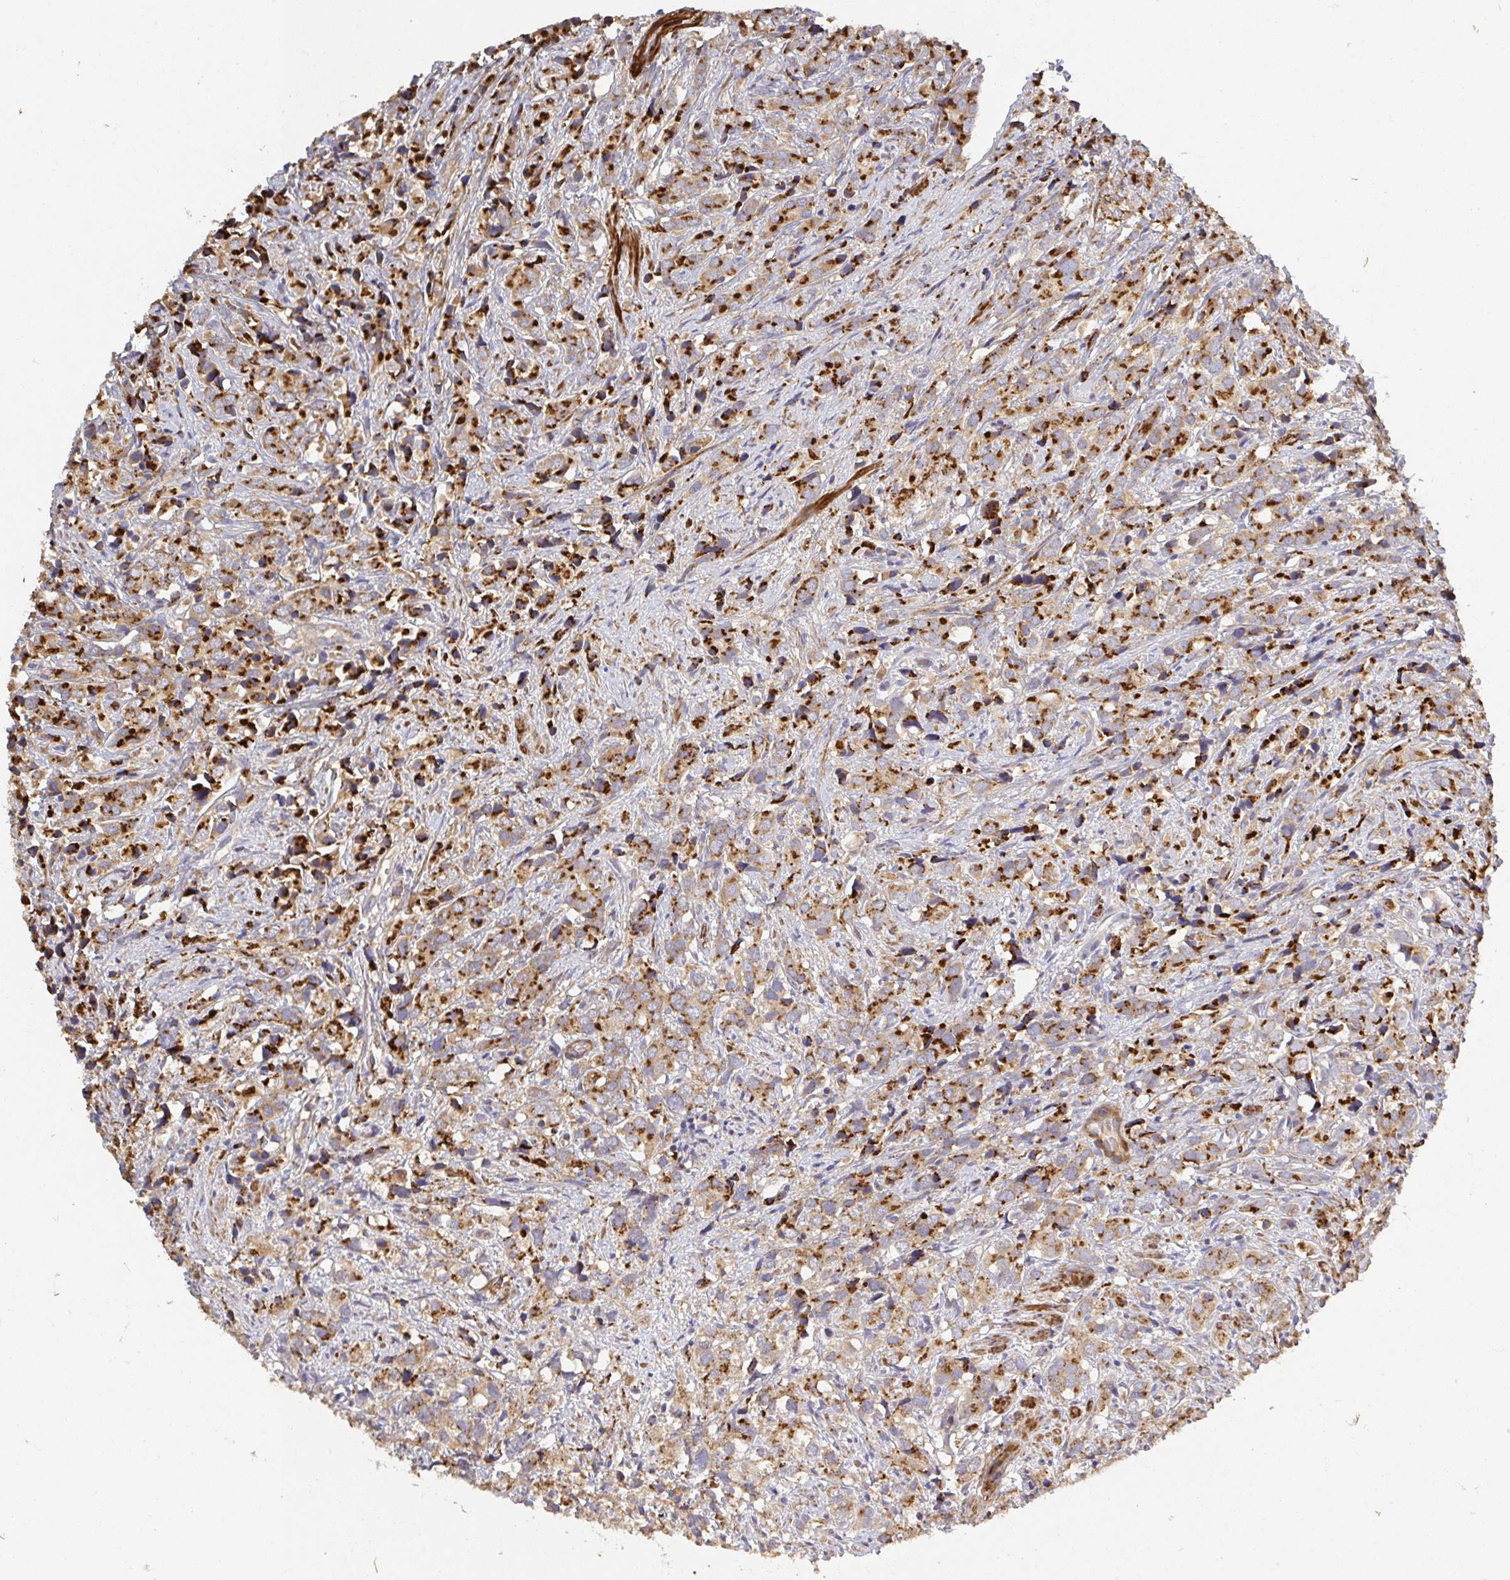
{"staining": {"intensity": "strong", "quantity": "25%-75%", "location": "cytoplasmic/membranous"}, "tissue": "prostate cancer", "cell_type": "Tumor cells", "image_type": "cancer", "snomed": [{"axis": "morphology", "description": "Adenocarcinoma, High grade"}, {"axis": "topography", "description": "Prostate"}], "caption": "Immunohistochemistry of prostate adenocarcinoma (high-grade) demonstrates high levels of strong cytoplasmic/membranous positivity in approximately 25%-75% of tumor cells.", "gene": "TM9SF4", "patient": {"sex": "male", "age": 86}}